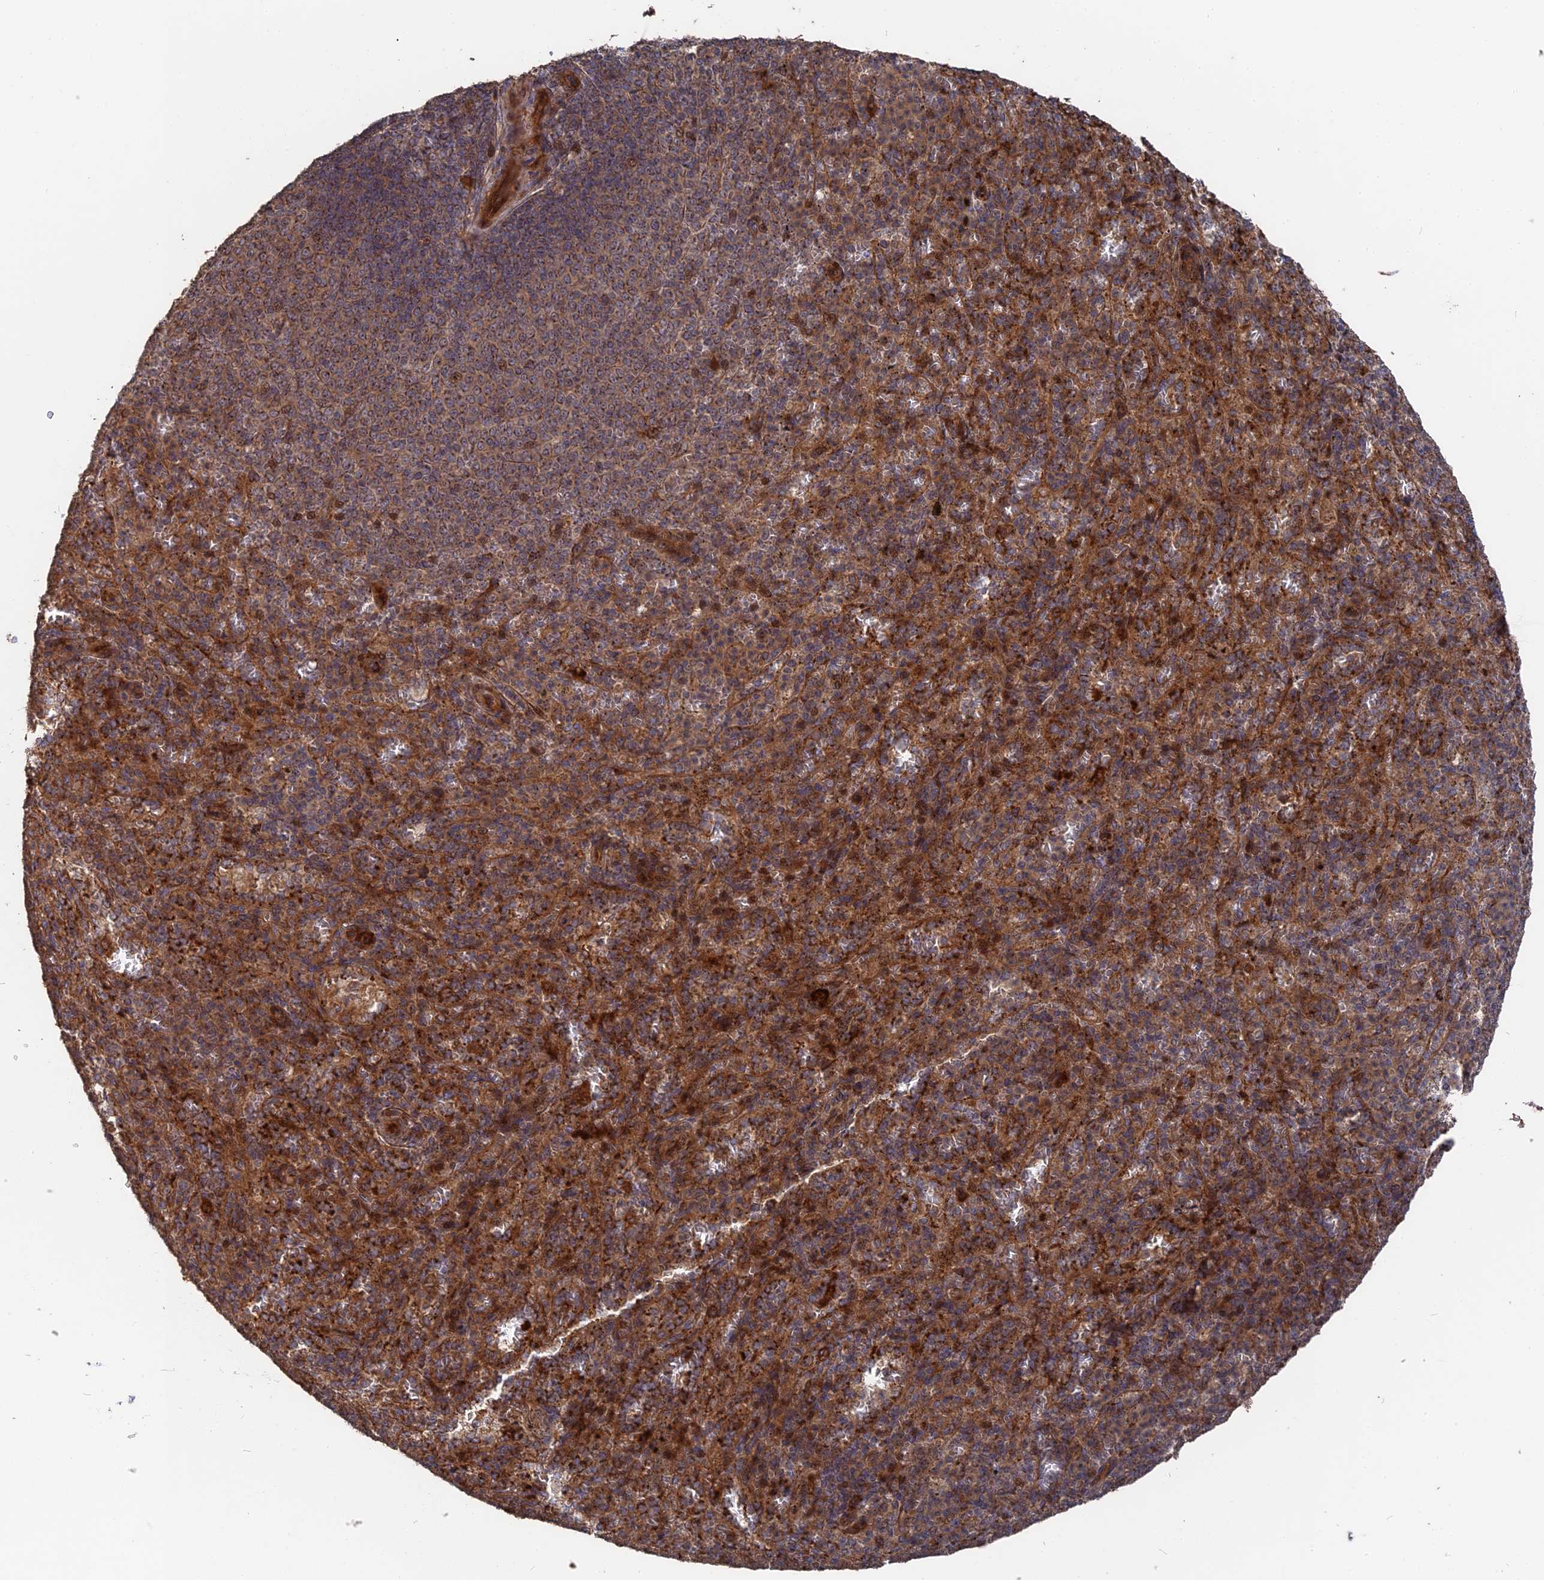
{"staining": {"intensity": "strong", "quantity": "25%-75%", "location": "cytoplasmic/membranous"}, "tissue": "spleen", "cell_type": "Cells in red pulp", "image_type": "normal", "snomed": [{"axis": "morphology", "description": "Normal tissue, NOS"}, {"axis": "topography", "description": "Spleen"}], "caption": "Unremarkable spleen exhibits strong cytoplasmic/membranous positivity in approximately 25%-75% of cells in red pulp, visualized by immunohistochemistry. The staining was performed using DAB (3,3'-diaminobenzidine), with brown indicating positive protein expression. Nuclei are stained blue with hematoxylin.", "gene": "DEF8", "patient": {"sex": "female", "age": 21}}